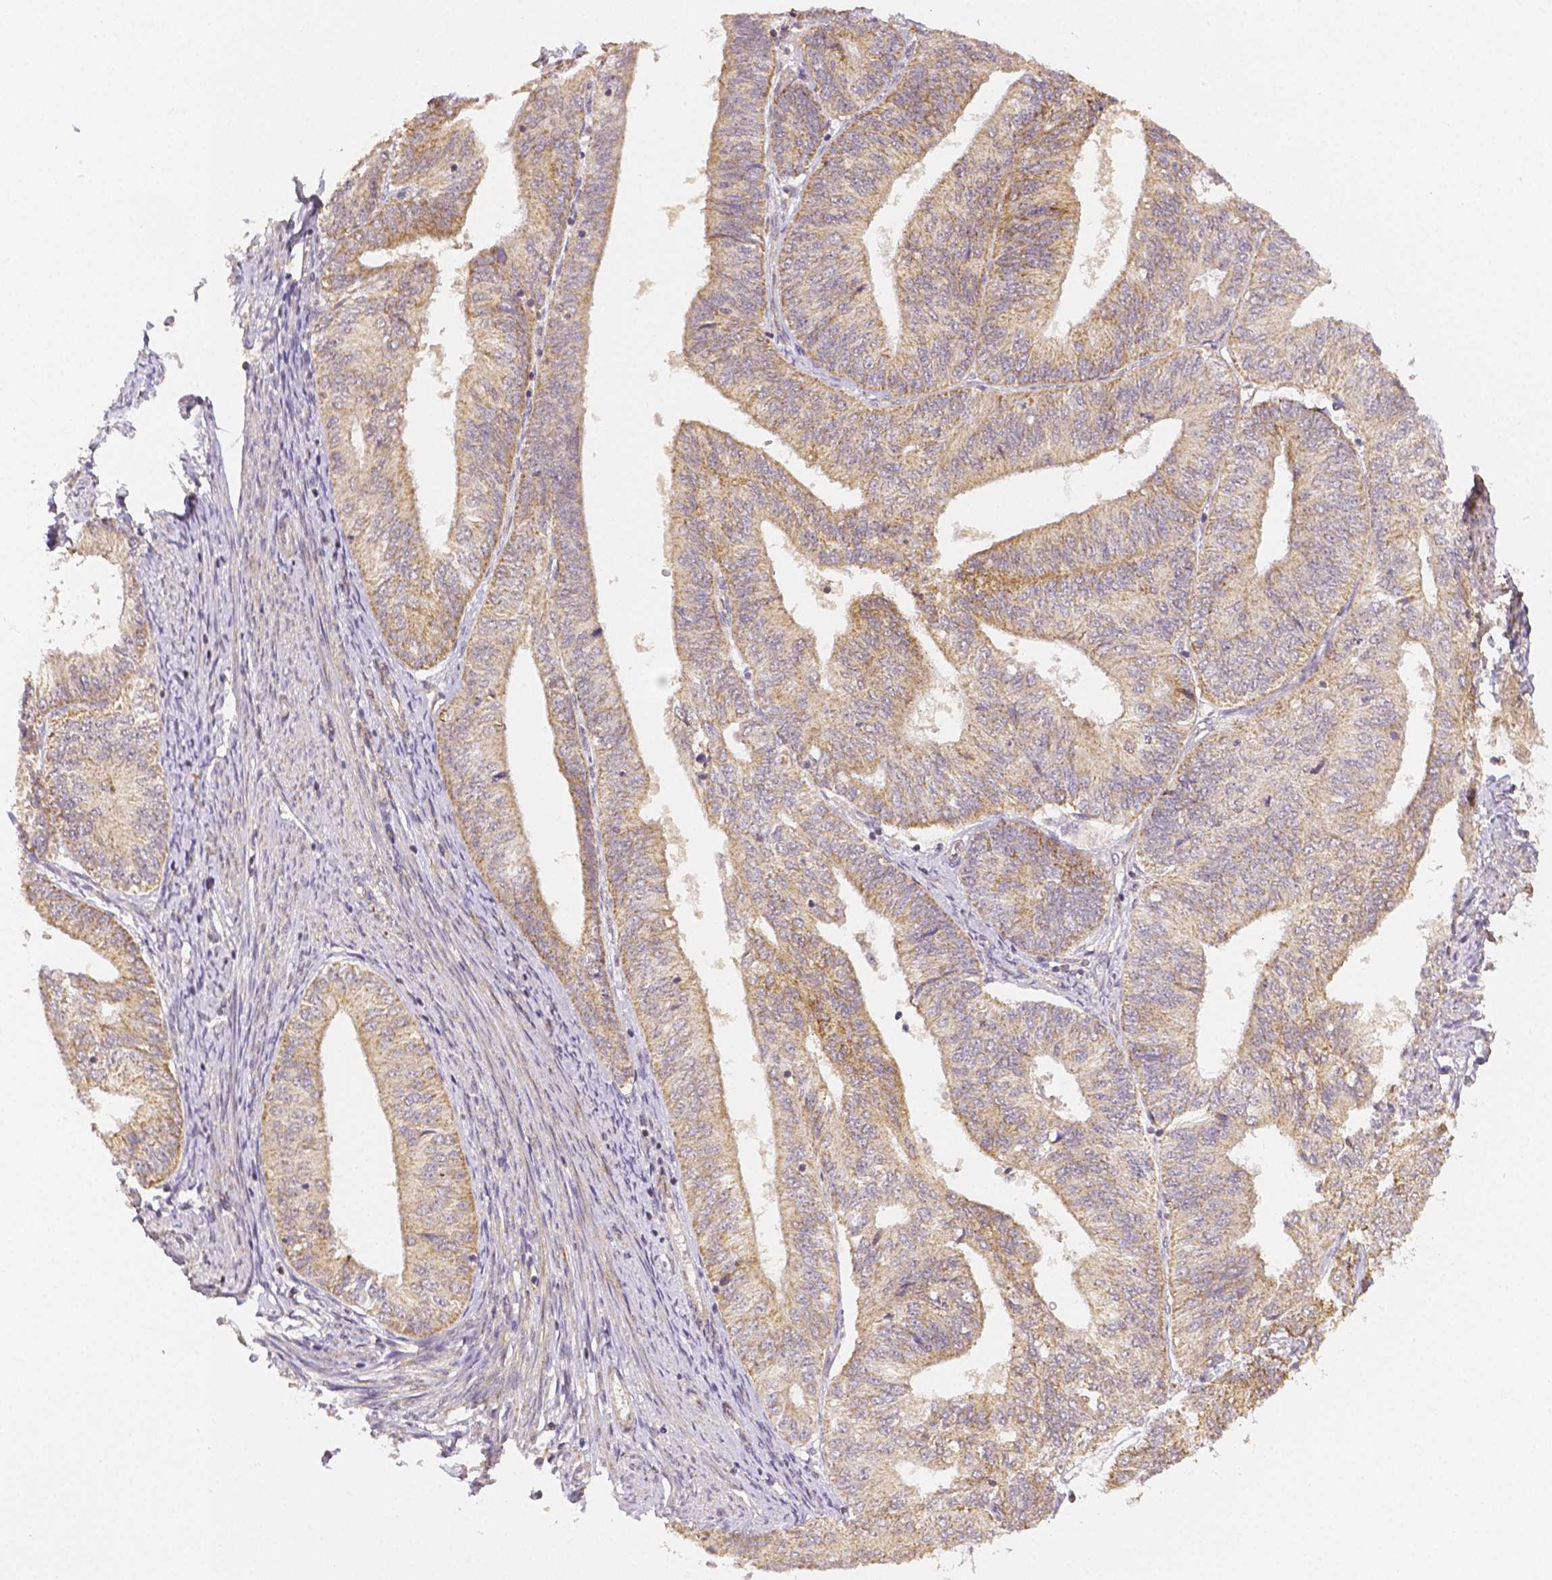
{"staining": {"intensity": "weak", "quantity": ">75%", "location": "cytoplasmic/membranous"}, "tissue": "endometrial cancer", "cell_type": "Tumor cells", "image_type": "cancer", "snomed": [{"axis": "morphology", "description": "Adenocarcinoma, NOS"}, {"axis": "topography", "description": "Endometrium"}], "caption": "There is low levels of weak cytoplasmic/membranous staining in tumor cells of endometrial adenocarcinoma, as demonstrated by immunohistochemical staining (brown color).", "gene": "RHOT1", "patient": {"sex": "female", "age": 58}}